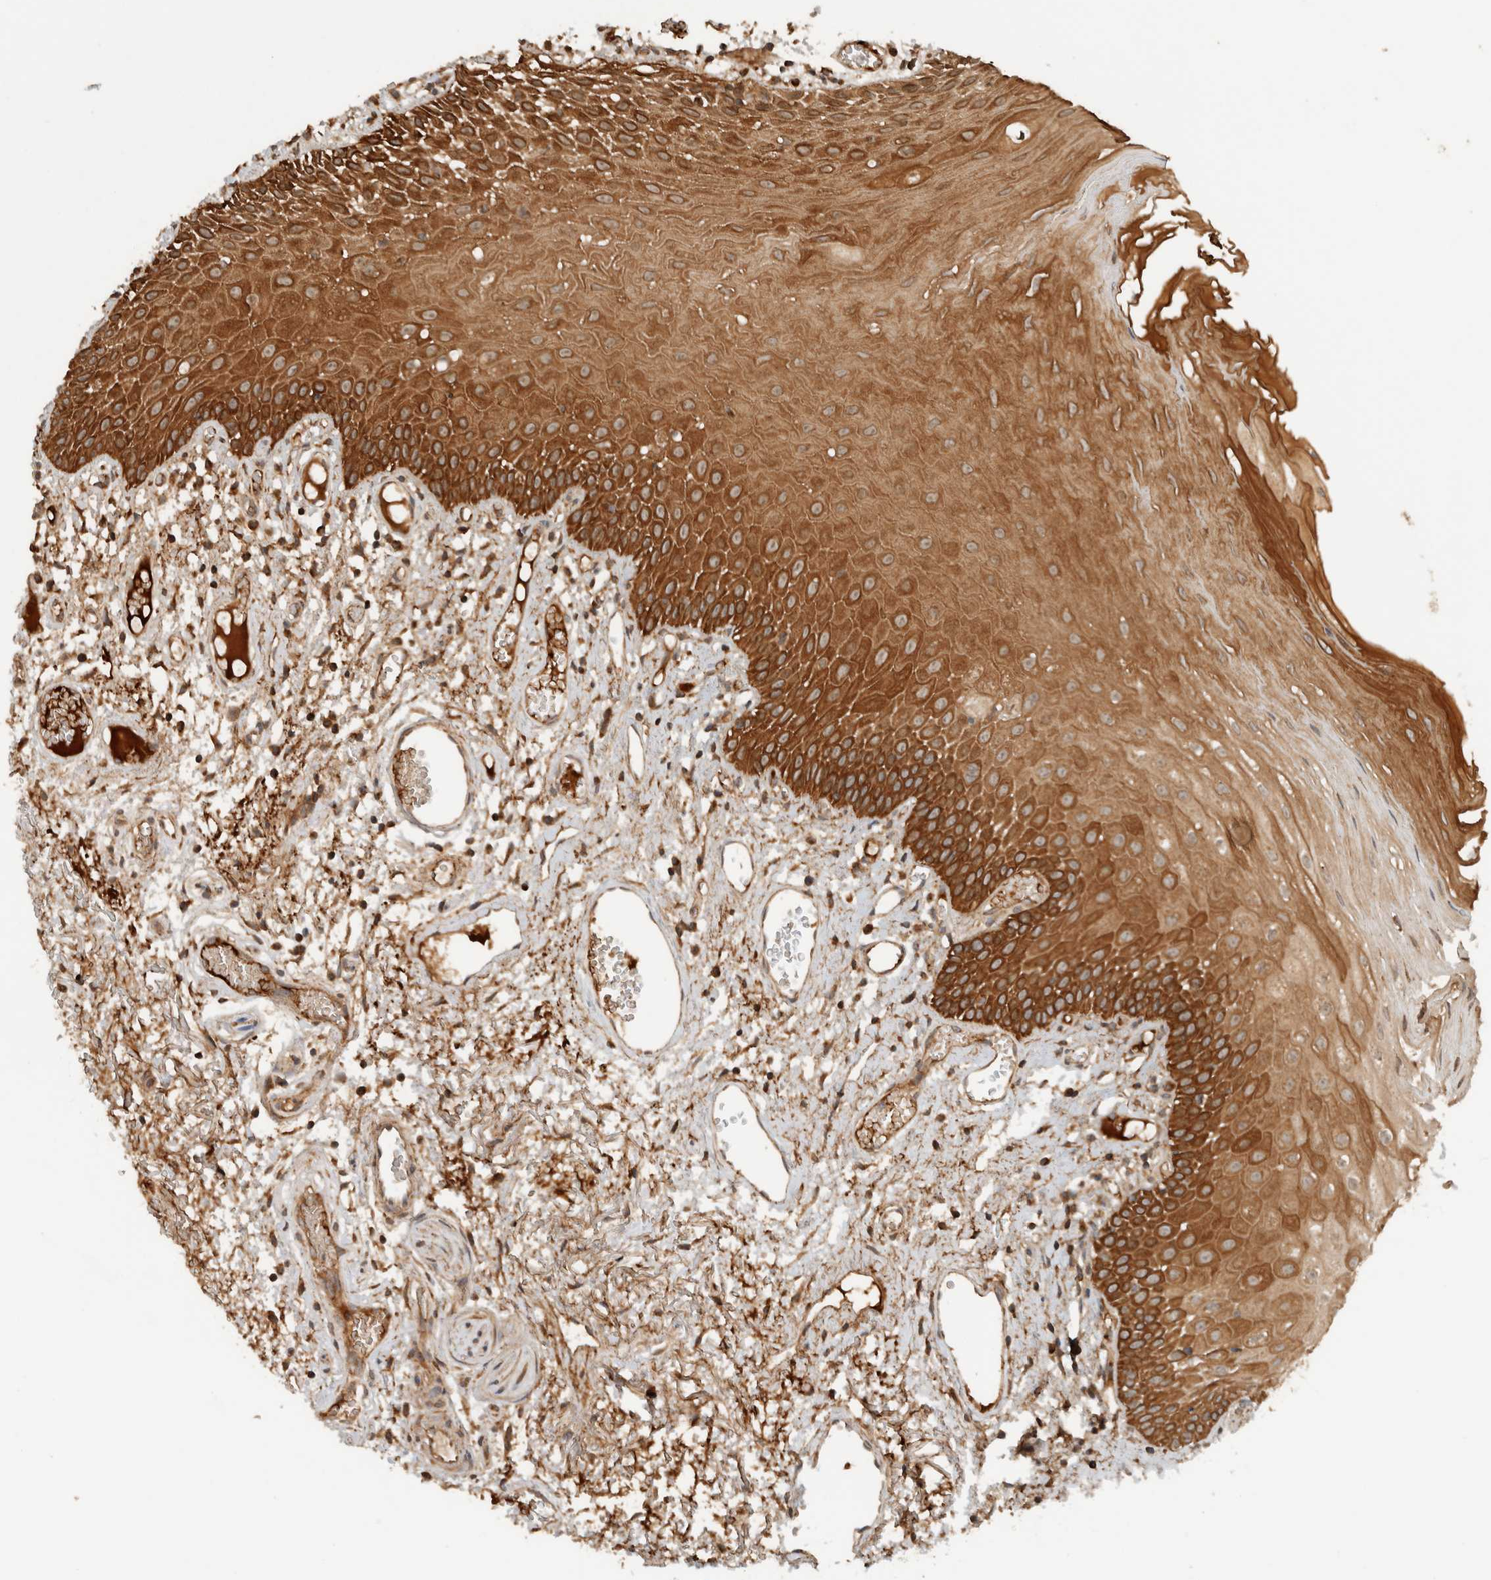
{"staining": {"intensity": "strong", "quantity": ">75%", "location": "cytoplasmic/membranous"}, "tissue": "oral mucosa", "cell_type": "Squamous epithelial cells", "image_type": "normal", "snomed": [{"axis": "morphology", "description": "Normal tissue, NOS"}, {"axis": "topography", "description": "Oral tissue"}], "caption": "The immunohistochemical stain shows strong cytoplasmic/membranous positivity in squamous epithelial cells of unremarkable oral mucosa. (DAB IHC with brightfield microscopy, high magnification).", "gene": "EIF2B3", "patient": {"sex": "male", "age": 52}}